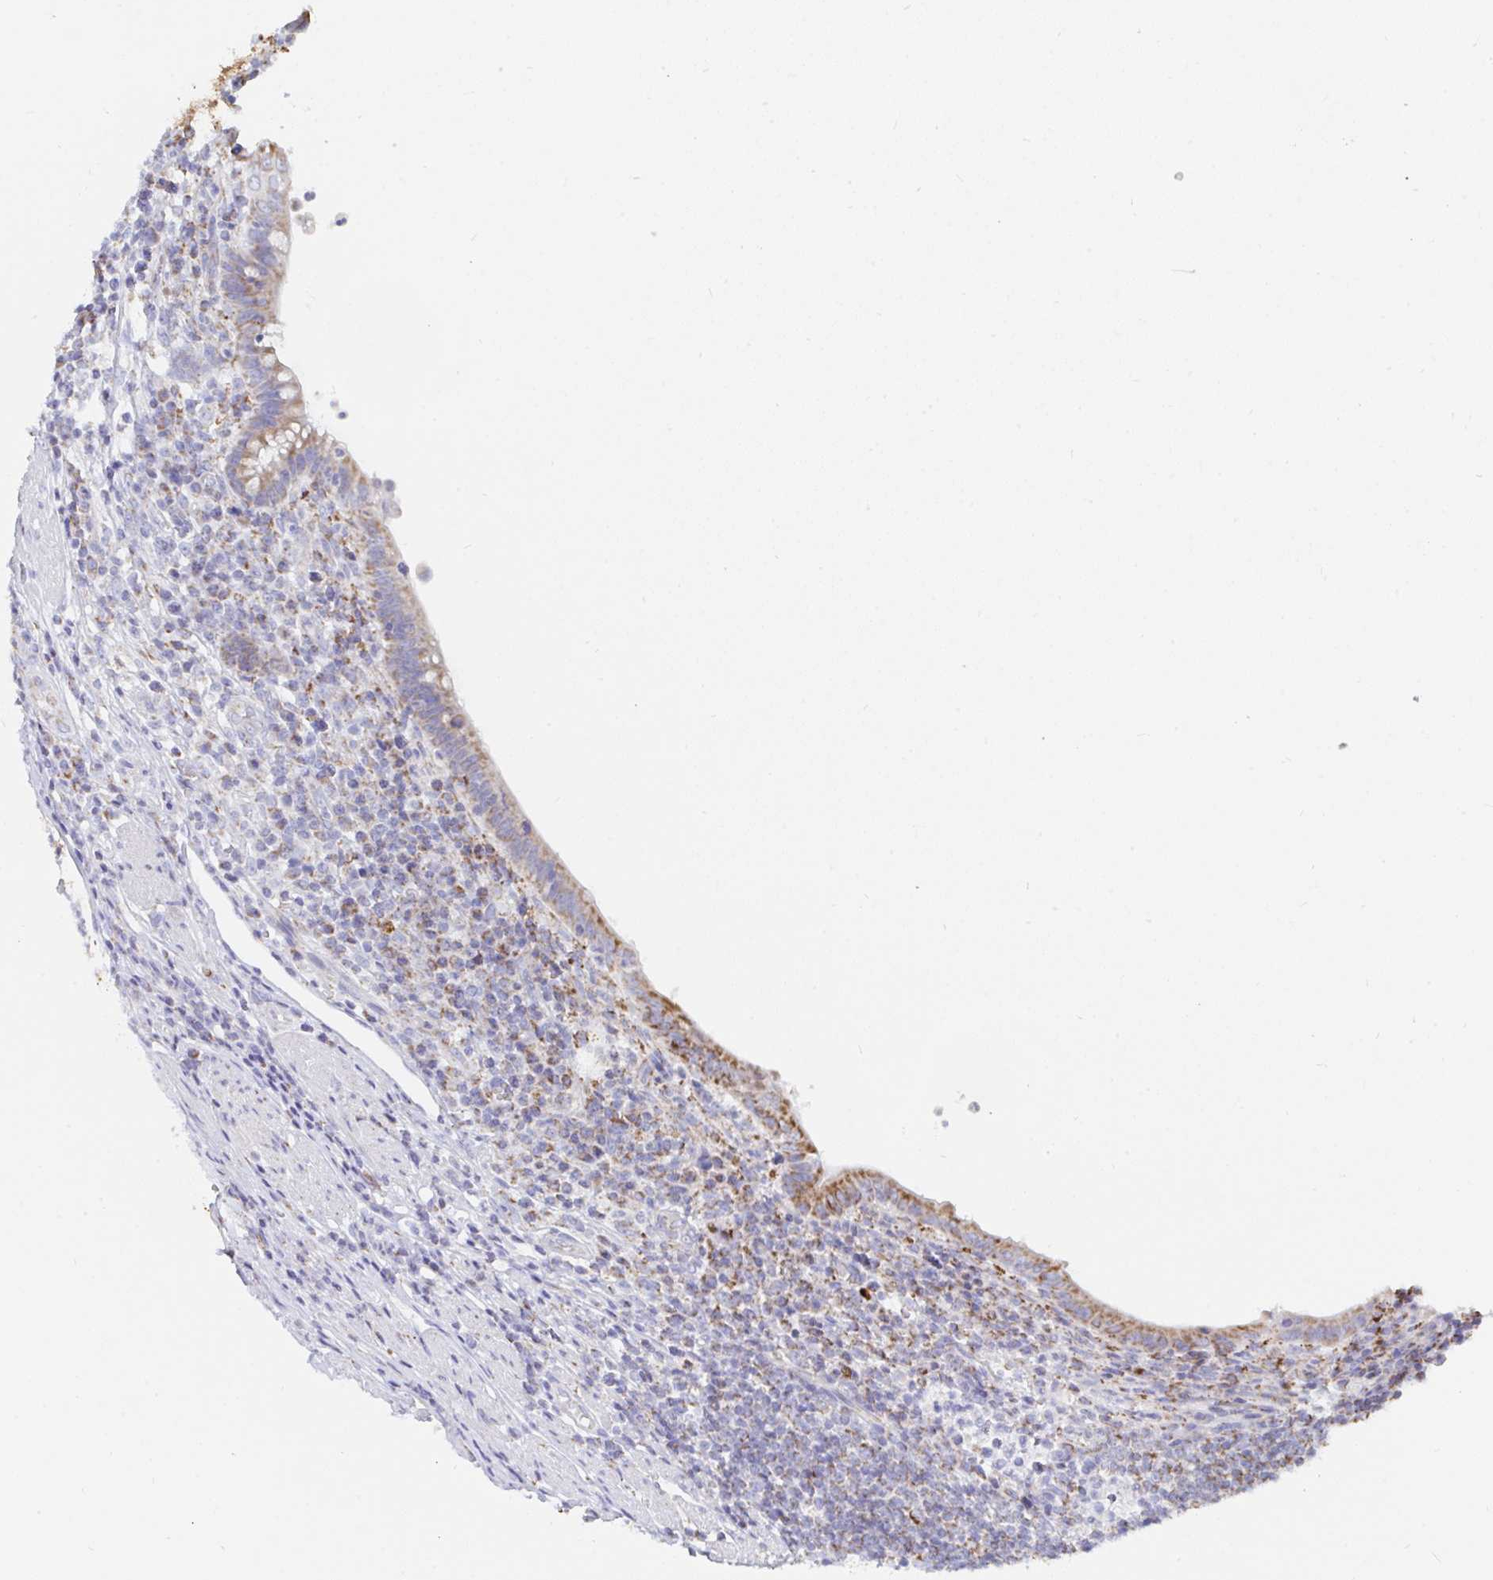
{"staining": {"intensity": "moderate", "quantity": ">75%", "location": "cytoplasmic/membranous"}, "tissue": "appendix", "cell_type": "Glandular cells", "image_type": "normal", "snomed": [{"axis": "morphology", "description": "Normal tissue, NOS"}, {"axis": "topography", "description": "Appendix"}], "caption": "Immunohistochemistry of unremarkable human appendix demonstrates medium levels of moderate cytoplasmic/membranous positivity in about >75% of glandular cells.", "gene": "AIFM1", "patient": {"sex": "female", "age": 56}}